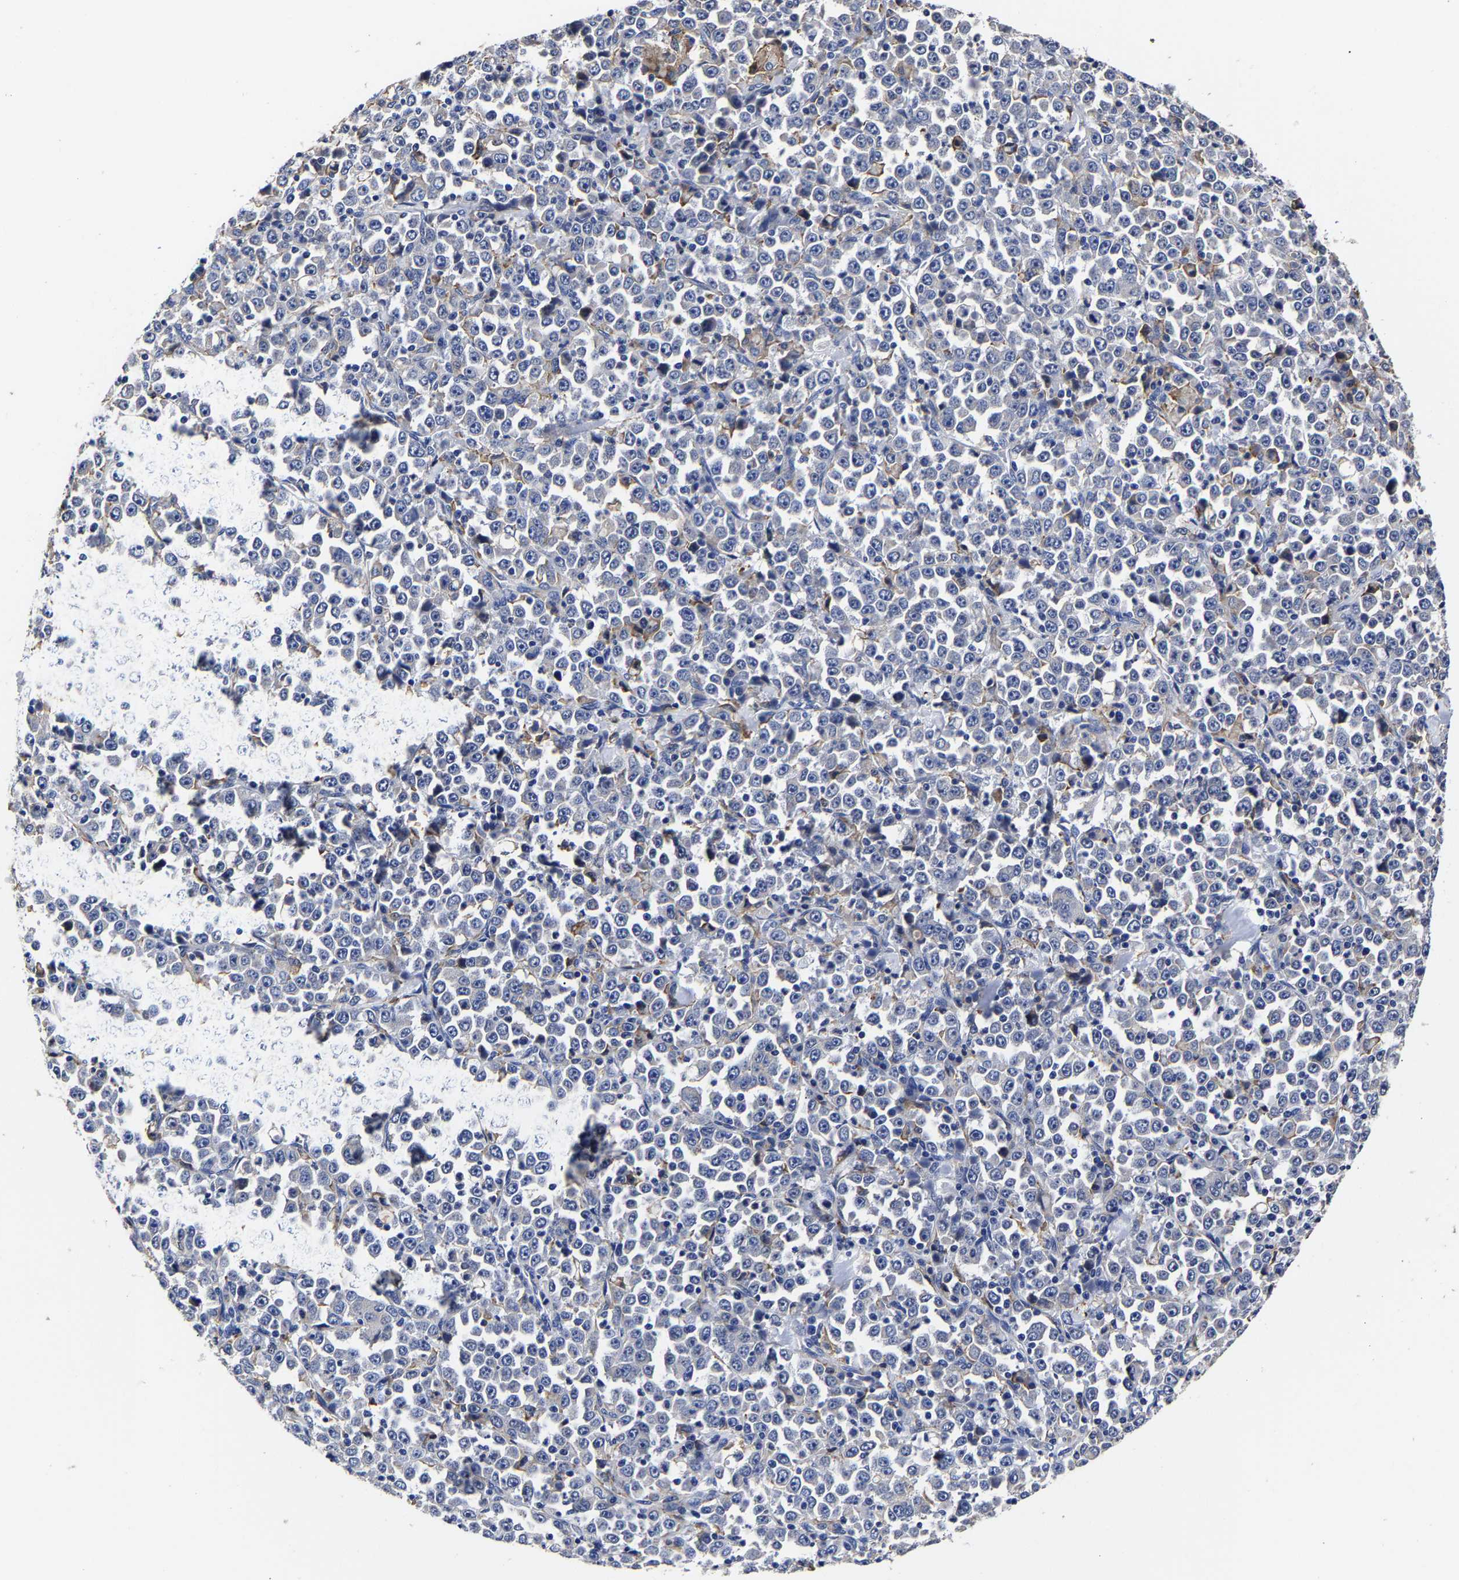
{"staining": {"intensity": "negative", "quantity": "none", "location": "none"}, "tissue": "stomach cancer", "cell_type": "Tumor cells", "image_type": "cancer", "snomed": [{"axis": "morphology", "description": "Normal tissue, NOS"}, {"axis": "morphology", "description": "Adenocarcinoma, NOS"}, {"axis": "topography", "description": "Stomach, upper"}, {"axis": "topography", "description": "Stomach"}], "caption": "This is a micrograph of IHC staining of stomach cancer (adenocarcinoma), which shows no positivity in tumor cells. Nuclei are stained in blue.", "gene": "AASS", "patient": {"sex": "male", "age": 59}}